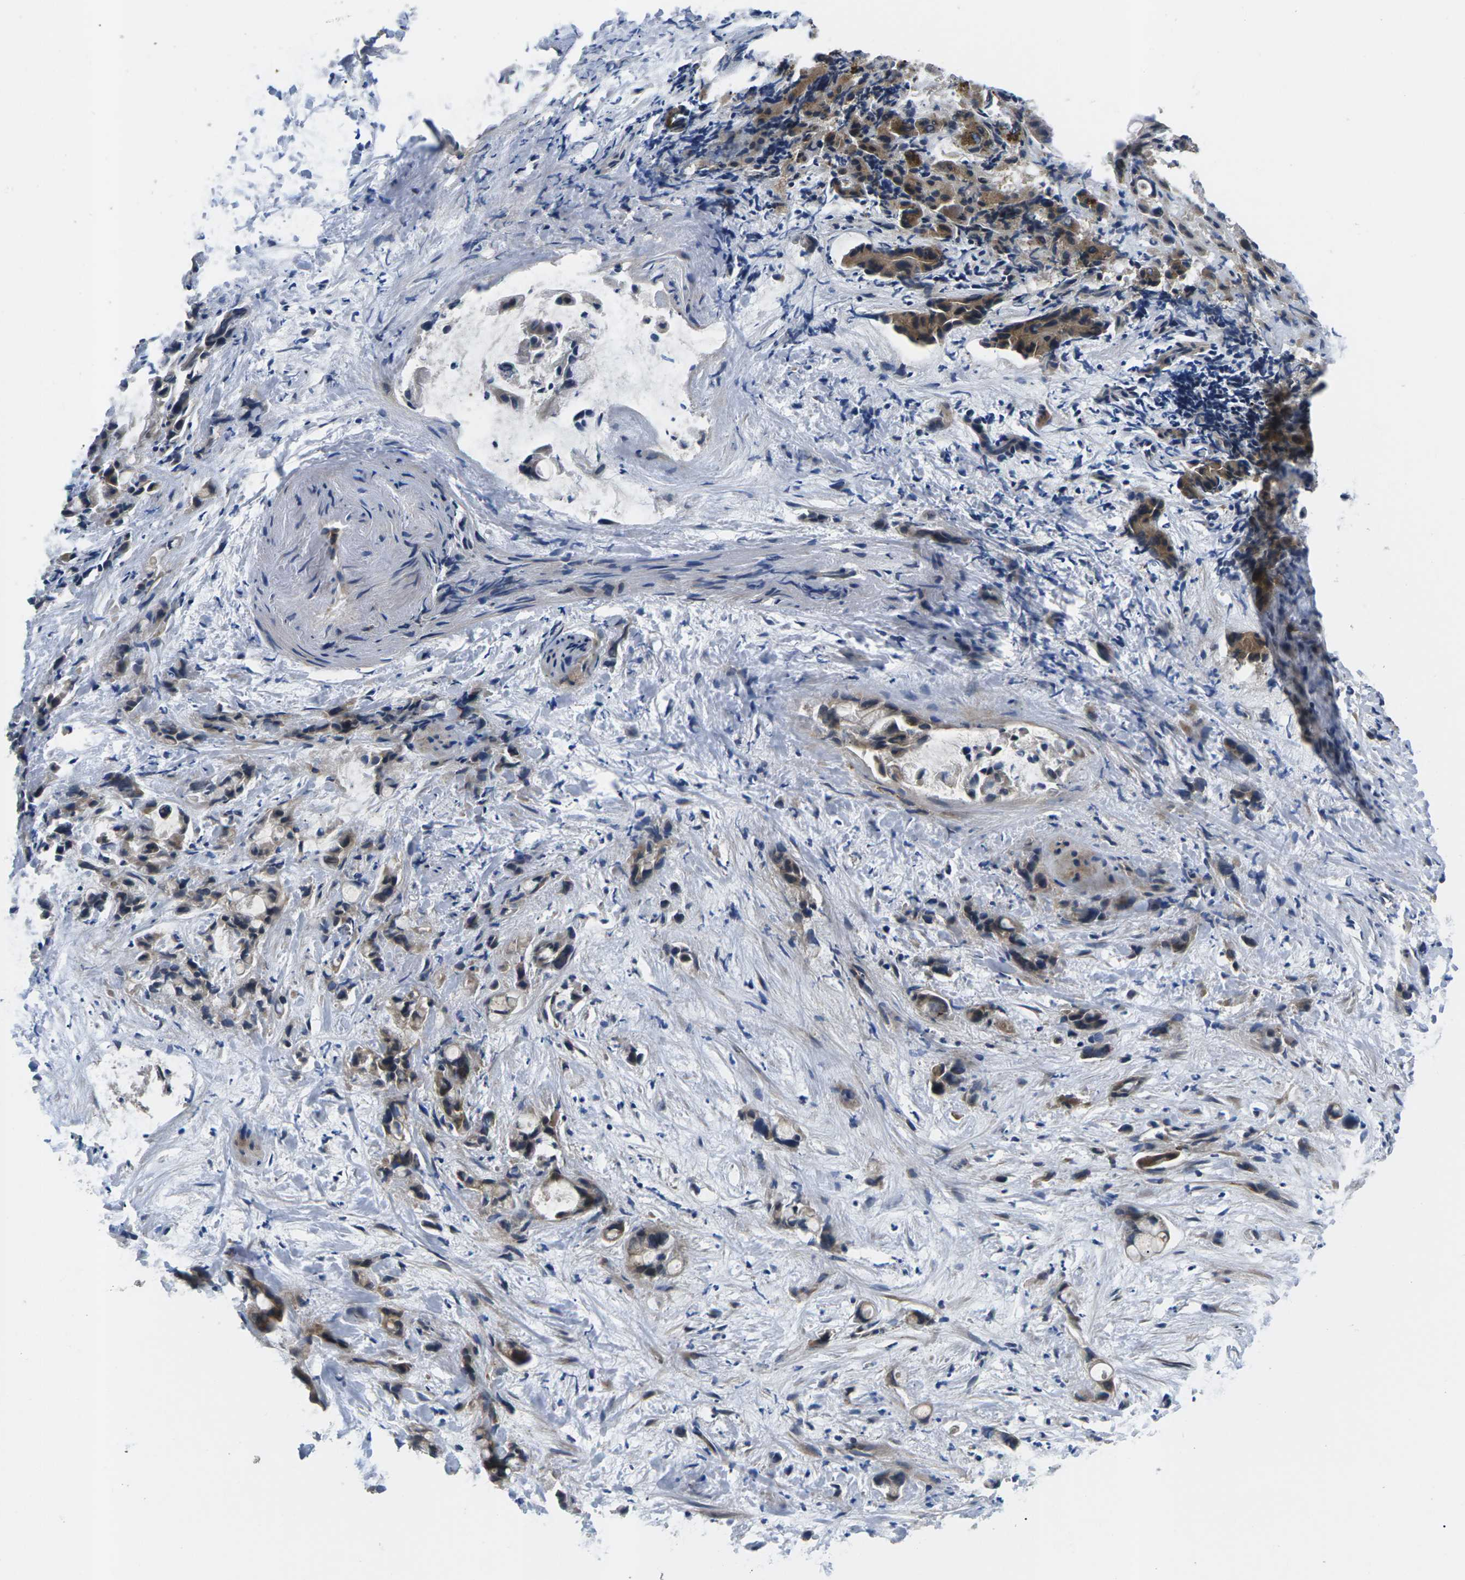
{"staining": {"intensity": "moderate", "quantity": ">75%", "location": "cytoplasmic/membranous"}, "tissue": "liver cancer", "cell_type": "Tumor cells", "image_type": "cancer", "snomed": [{"axis": "morphology", "description": "Cholangiocarcinoma"}, {"axis": "topography", "description": "Liver"}], "caption": "This is an image of immunohistochemistry (IHC) staining of cholangiocarcinoma (liver), which shows moderate positivity in the cytoplasmic/membranous of tumor cells.", "gene": "PLCE1", "patient": {"sex": "female", "age": 72}}